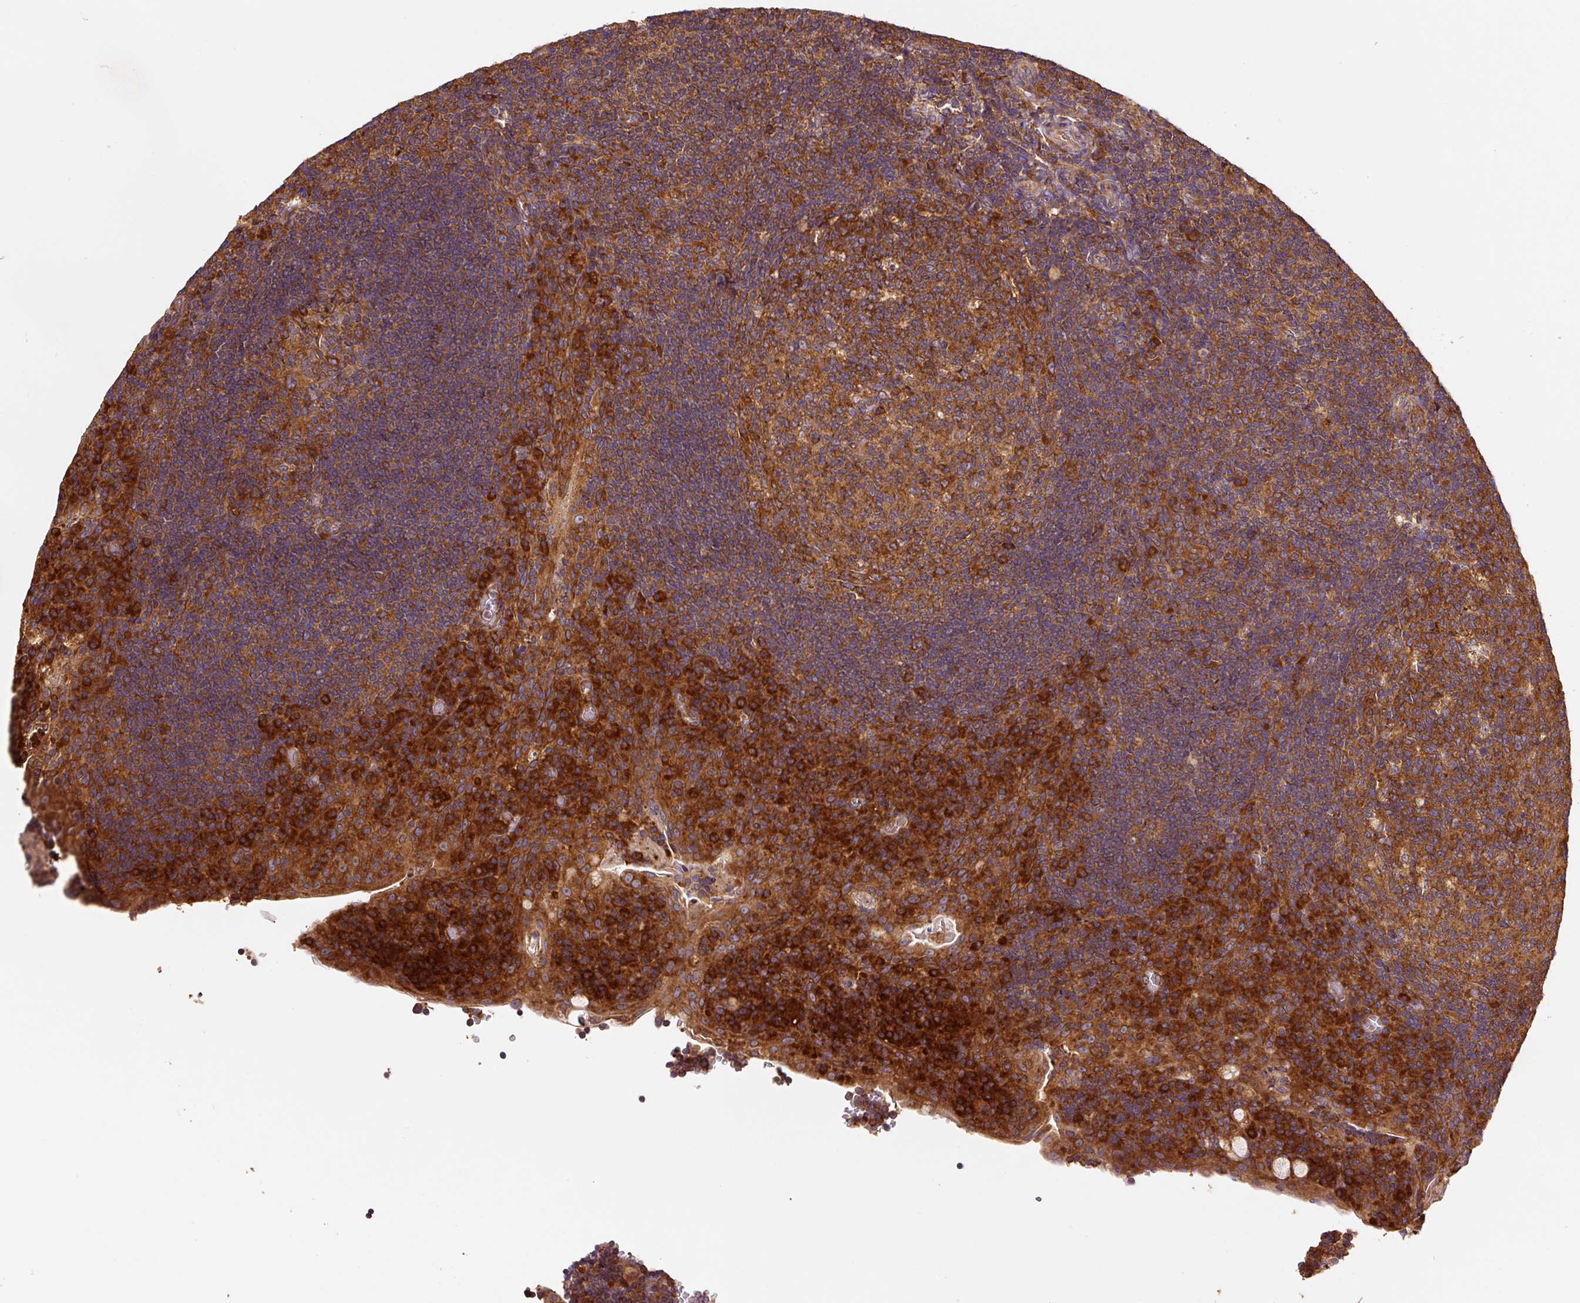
{"staining": {"intensity": "strong", "quantity": ">75%", "location": "cytoplasmic/membranous"}, "tissue": "tonsil", "cell_type": "Germinal center cells", "image_type": "normal", "snomed": [{"axis": "morphology", "description": "Normal tissue, NOS"}, {"axis": "topography", "description": "Tonsil"}], "caption": "IHC (DAB) staining of normal tonsil demonstrates strong cytoplasmic/membranous protein staining in about >75% of germinal center cells. Nuclei are stained in blue.", "gene": "EIF2S2", "patient": {"sex": "male", "age": 17}}